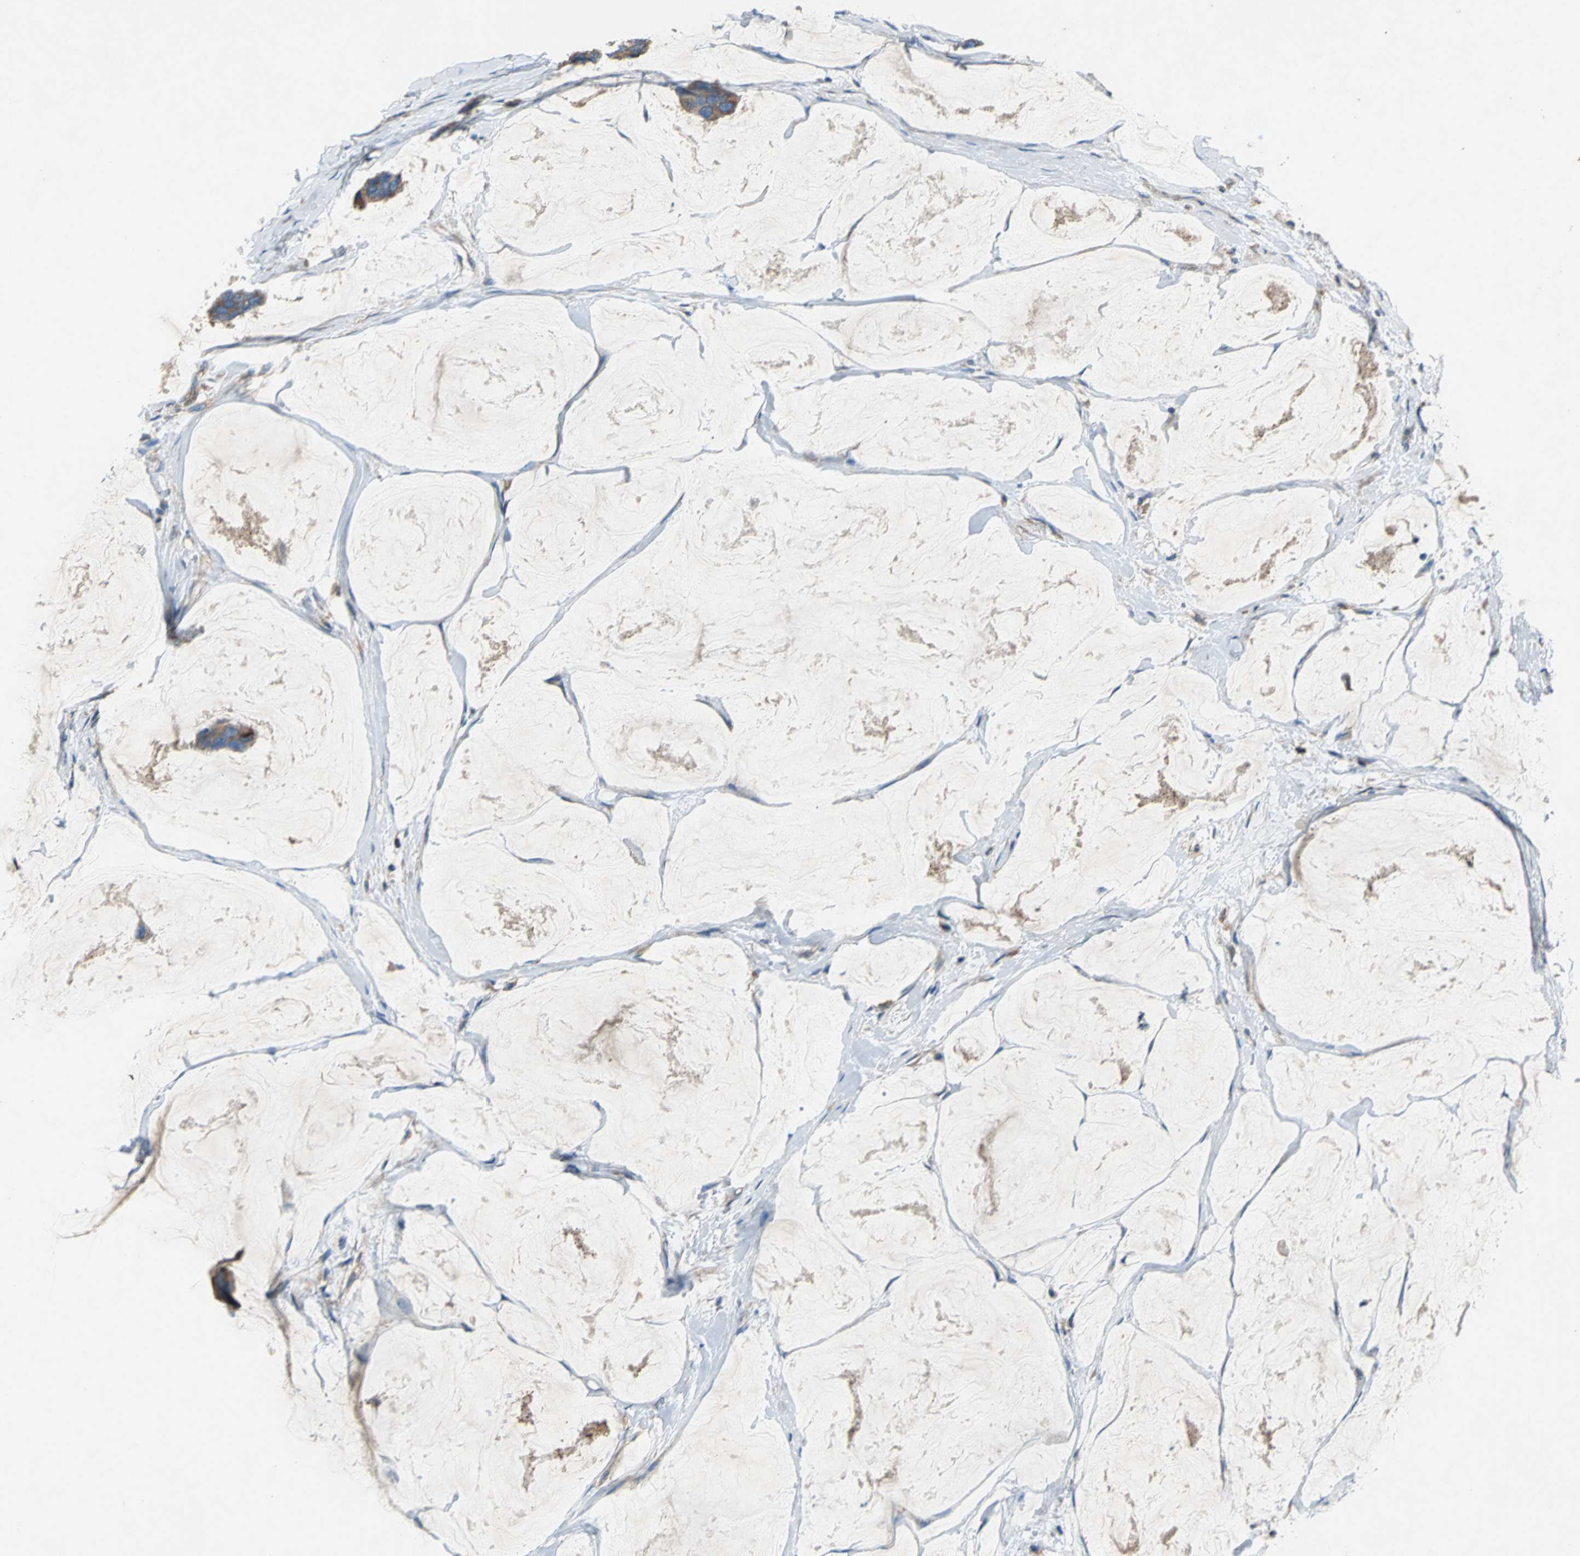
{"staining": {"intensity": "moderate", "quantity": ">75%", "location": "cytoplasmic/membranous"}, "tissue": "breast cancer", "cell_type": "Tumor cells", "image_type": "cancer", "snomed": [{"axis": "morphology", "description": "Normal tissue, NOS"}, {"axis": "morphology", "description": "Duct carcinoma"}, {"axis": "topography", "description": "Breast"}], "caption": "IHC (DAB (3,3'-diaminobenzidine)) staining of human breast intraductal carcinoma exhibits moderate cytoplasmic/membranous protein positivity in approximately >75% of tumor cells. (brown staining indicates protein expression, while blue staining denotes nuclei).", "gene": "HEPH", "patient": {"sex": "female", "age": 50}}